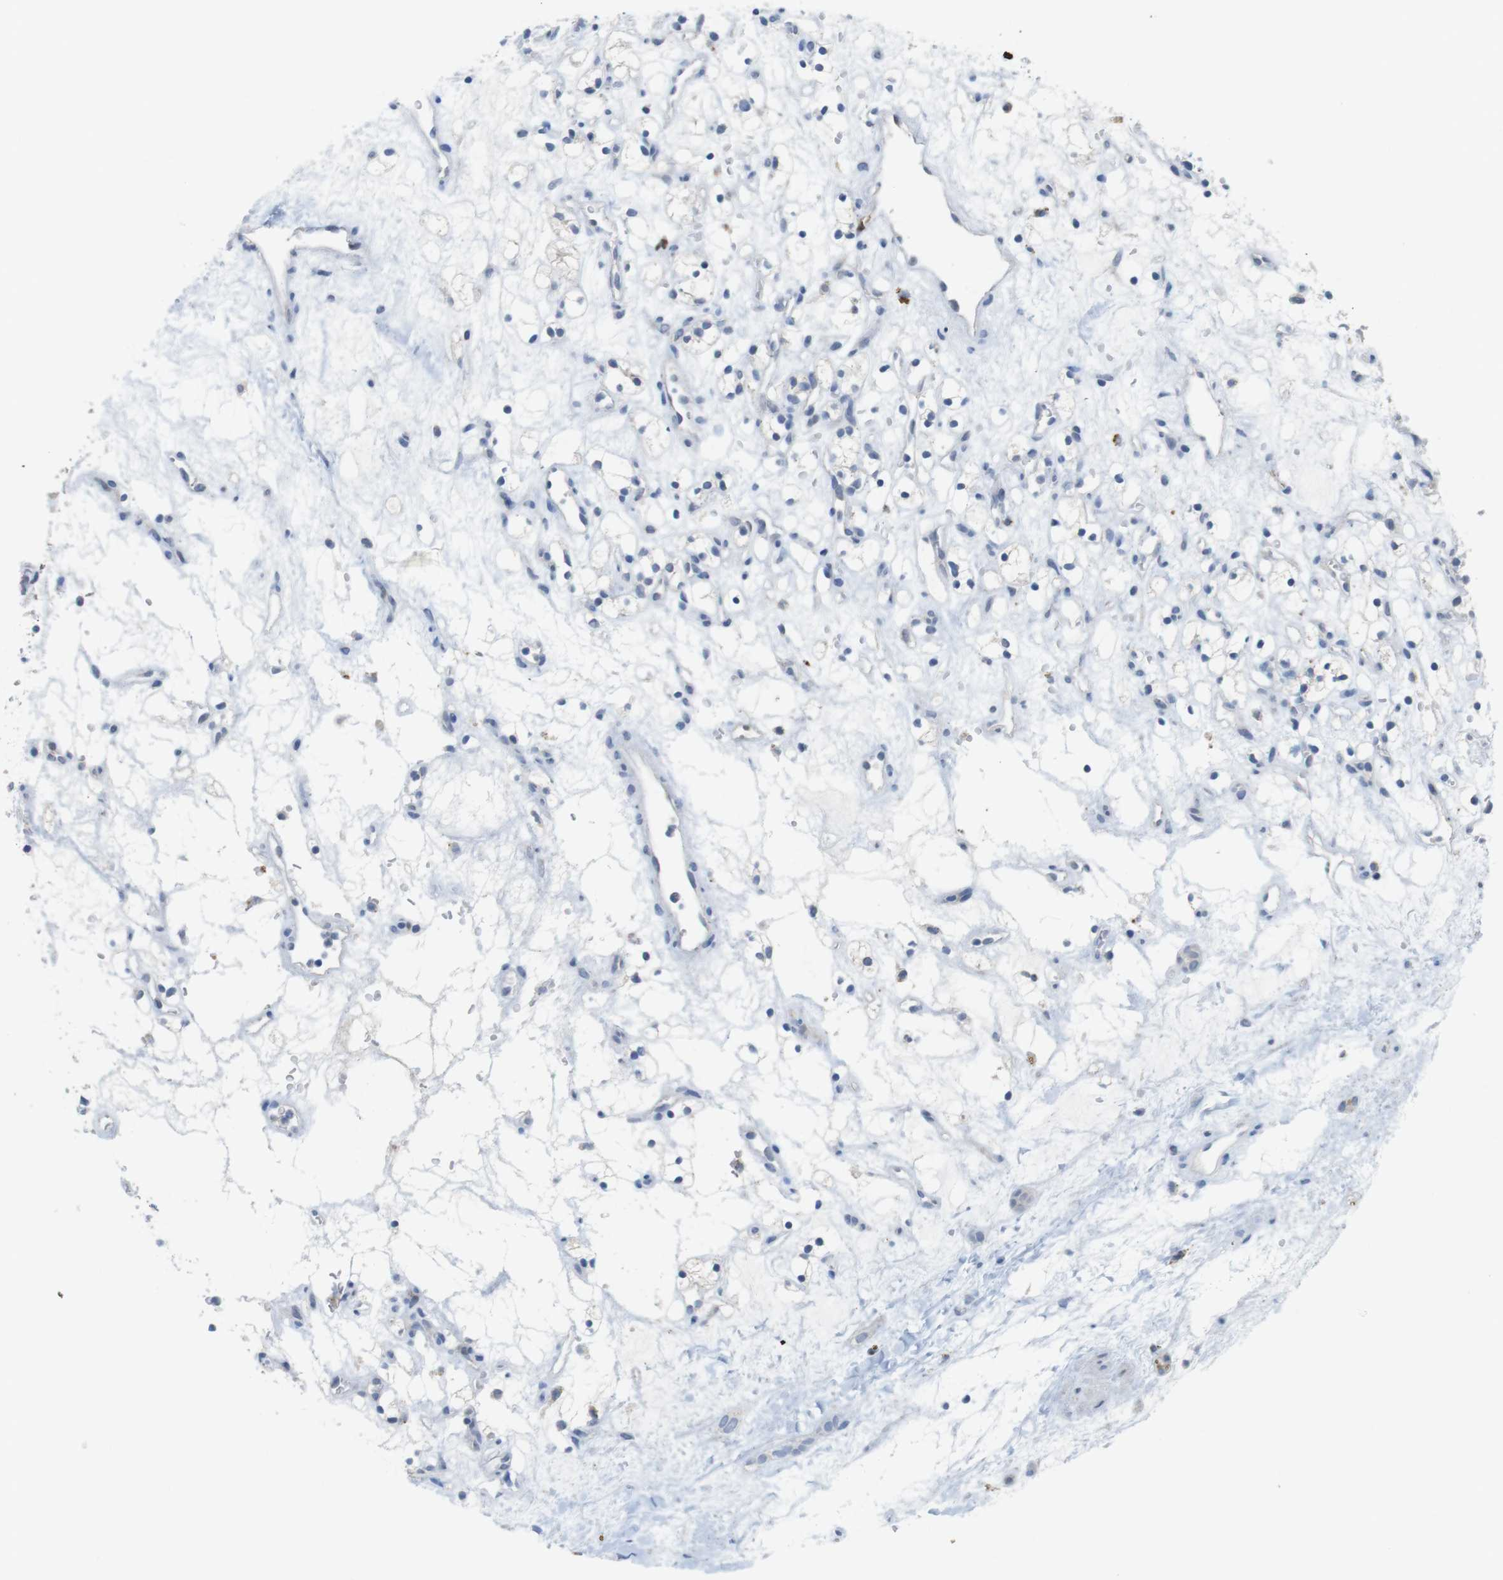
{"staining": {"intensity": "negative", "quantity": "none", "location": "none"}, "tissue": "renal cancer", "cell_type": "Tumor cells", "image_type": "cancer", "snomed": [{"axis": "morphology", "description": "Adenocarcinoma, NOS"}, {"axis": "topography", "description": "Kidney"}], "caption": "There is no significant expression in tumor cells of renal cancer (adenocarcinoma).", "gene": "KPNA2", "patient": {"sex": "female", "age": 60}}